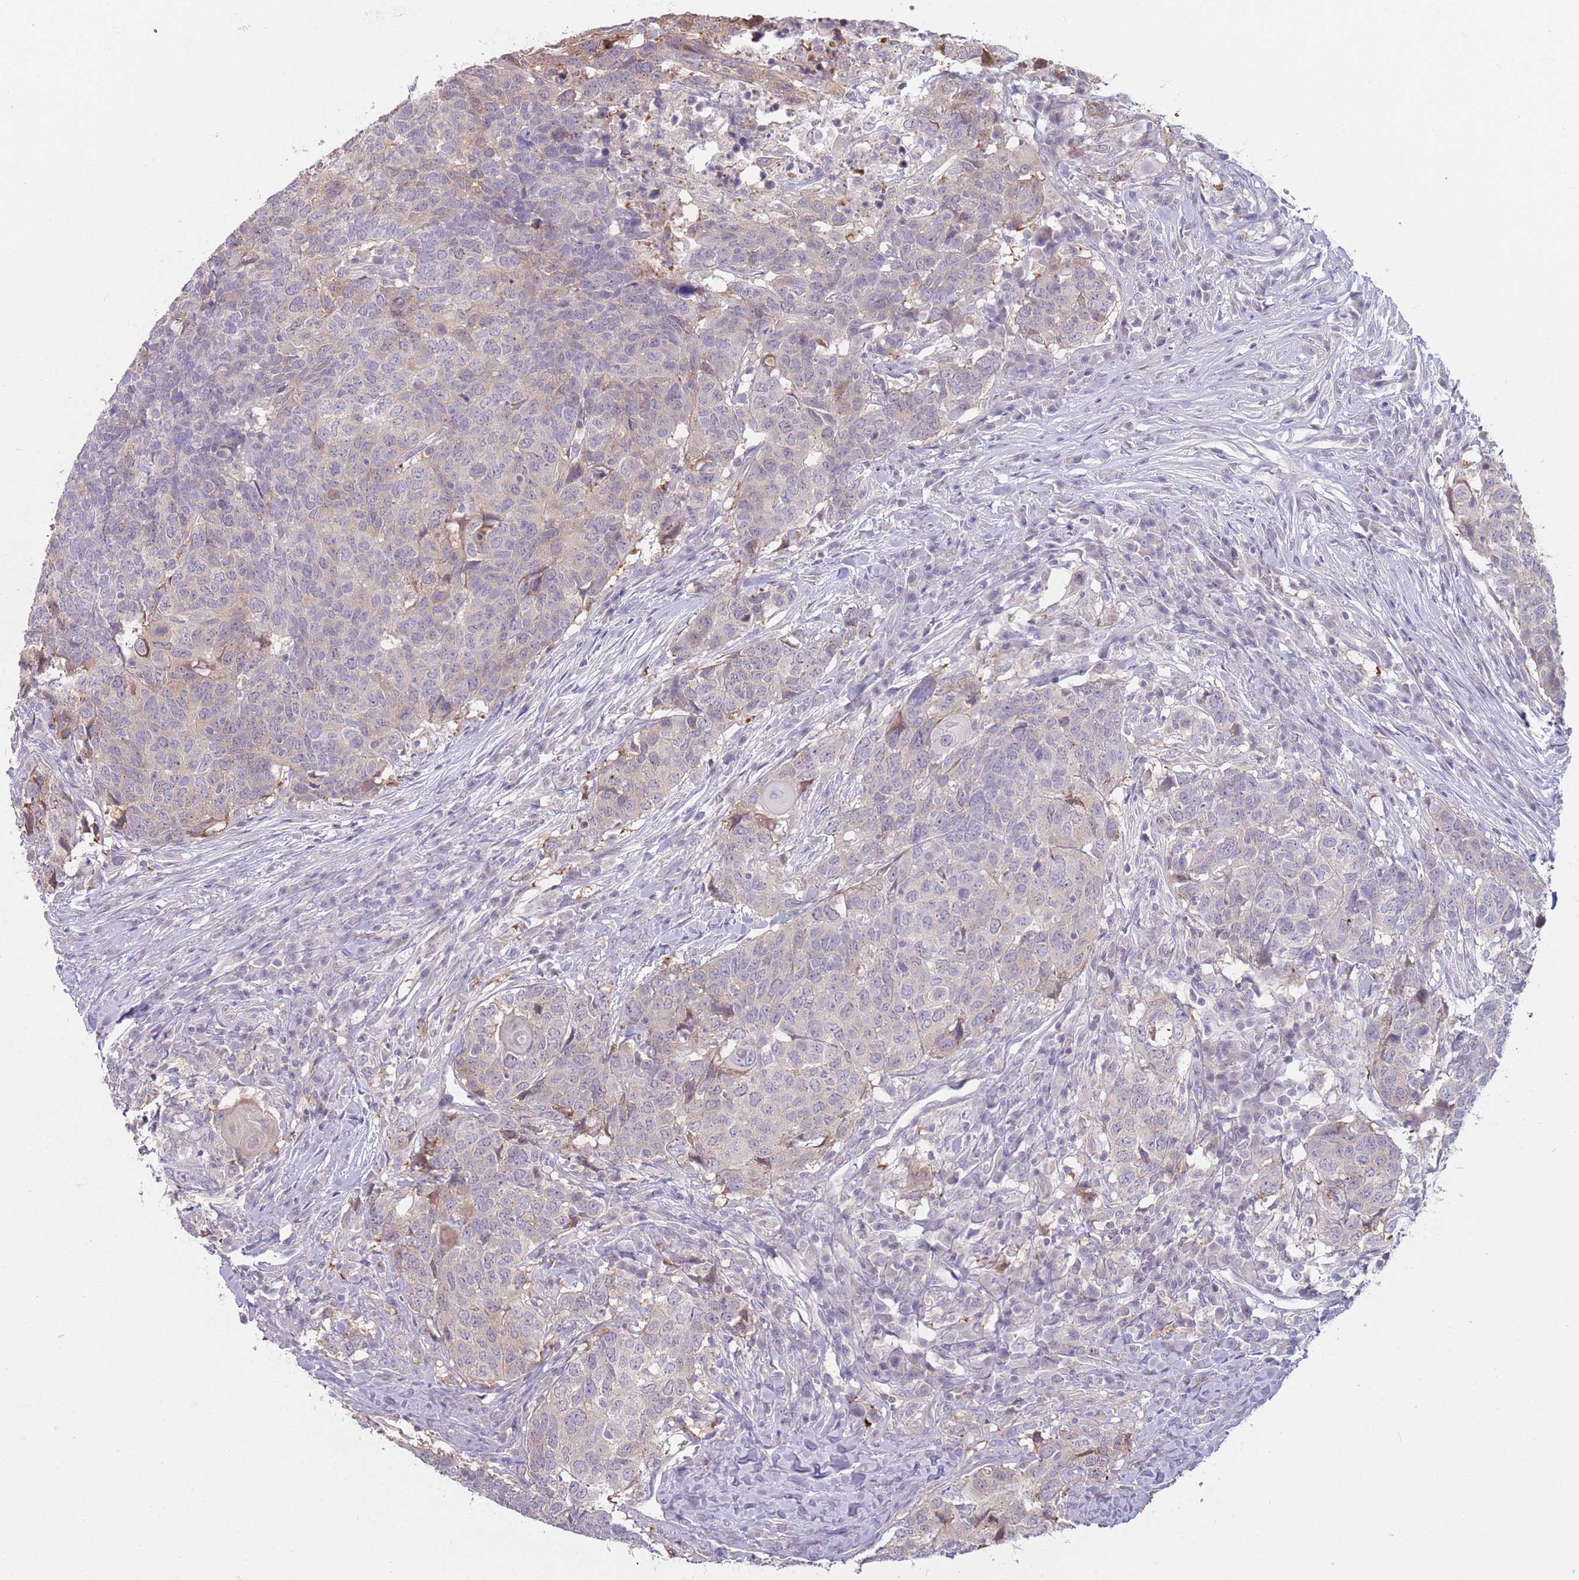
{"staining": {"intensity": "negative", "quantity": "none", "location": "none"}, "tissue": "head and neck cancer", "cell_type": "Tumor cells", "image_type": "cancer", "snomed": [{"axis": "morphology", "description": "Normal tissue, NOS"}, {"axis": "morphology", "description": "Squamous cell carcinoma, NOS"}, {"axis": "topography", "description": "Skeletal muscle"}, {"axis": "topography", "description": "Vascular tissue"}, {"axis": "topography", "description": "Peripheral nerve tissue"}, {"axis": "topography", "description": "Head-Neck"}], "caption": "Immunohistochemical staining of squamous cell carcinoma (head and neck) shows no significant expression in tumor cells.", "gene": "LDHD", "patient": {"sex": "male", "age": 66}}